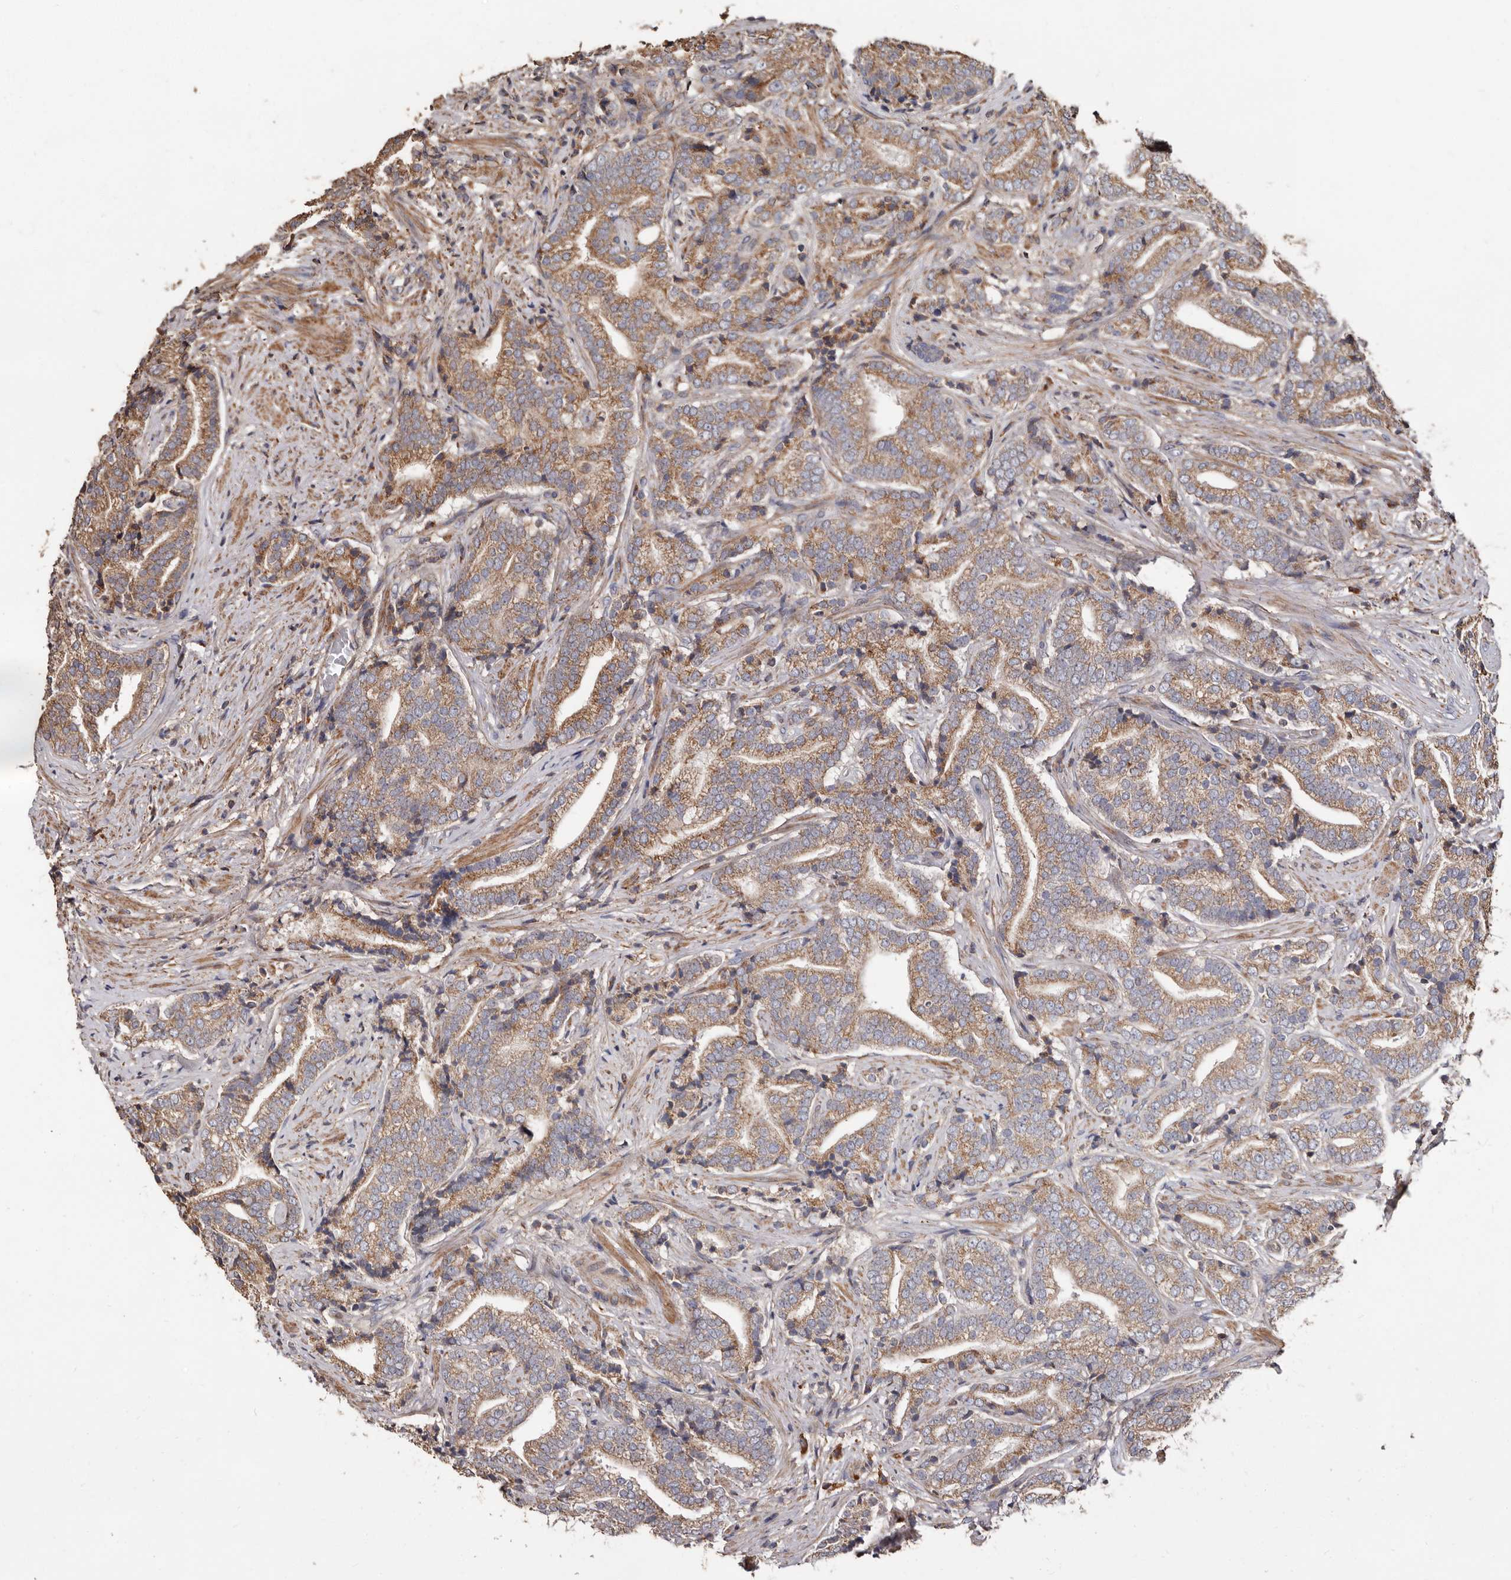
{"staining": {"intensity": "moderate", "quantity": ">75%", "location": "cytoplasmic/membranous"}, "tissue": "prostate cancer", "cell_type": "Tumor cells", "image_type": "cancer", "snomed": [{"axis": "morphology", "description": "Adenocarcinoma, High grade"}, {"axis": "topography", "description": "Prostate"}], "caption": "A brown stain shows moderate cytoplasmic/membranous positivity of a protein in prostate adenocarcinoma (high-grade) tumor cells. Nuclei are stained in blue.", "gene": "OSGIN2", "patient": {"sex": "male", "age": 57}}